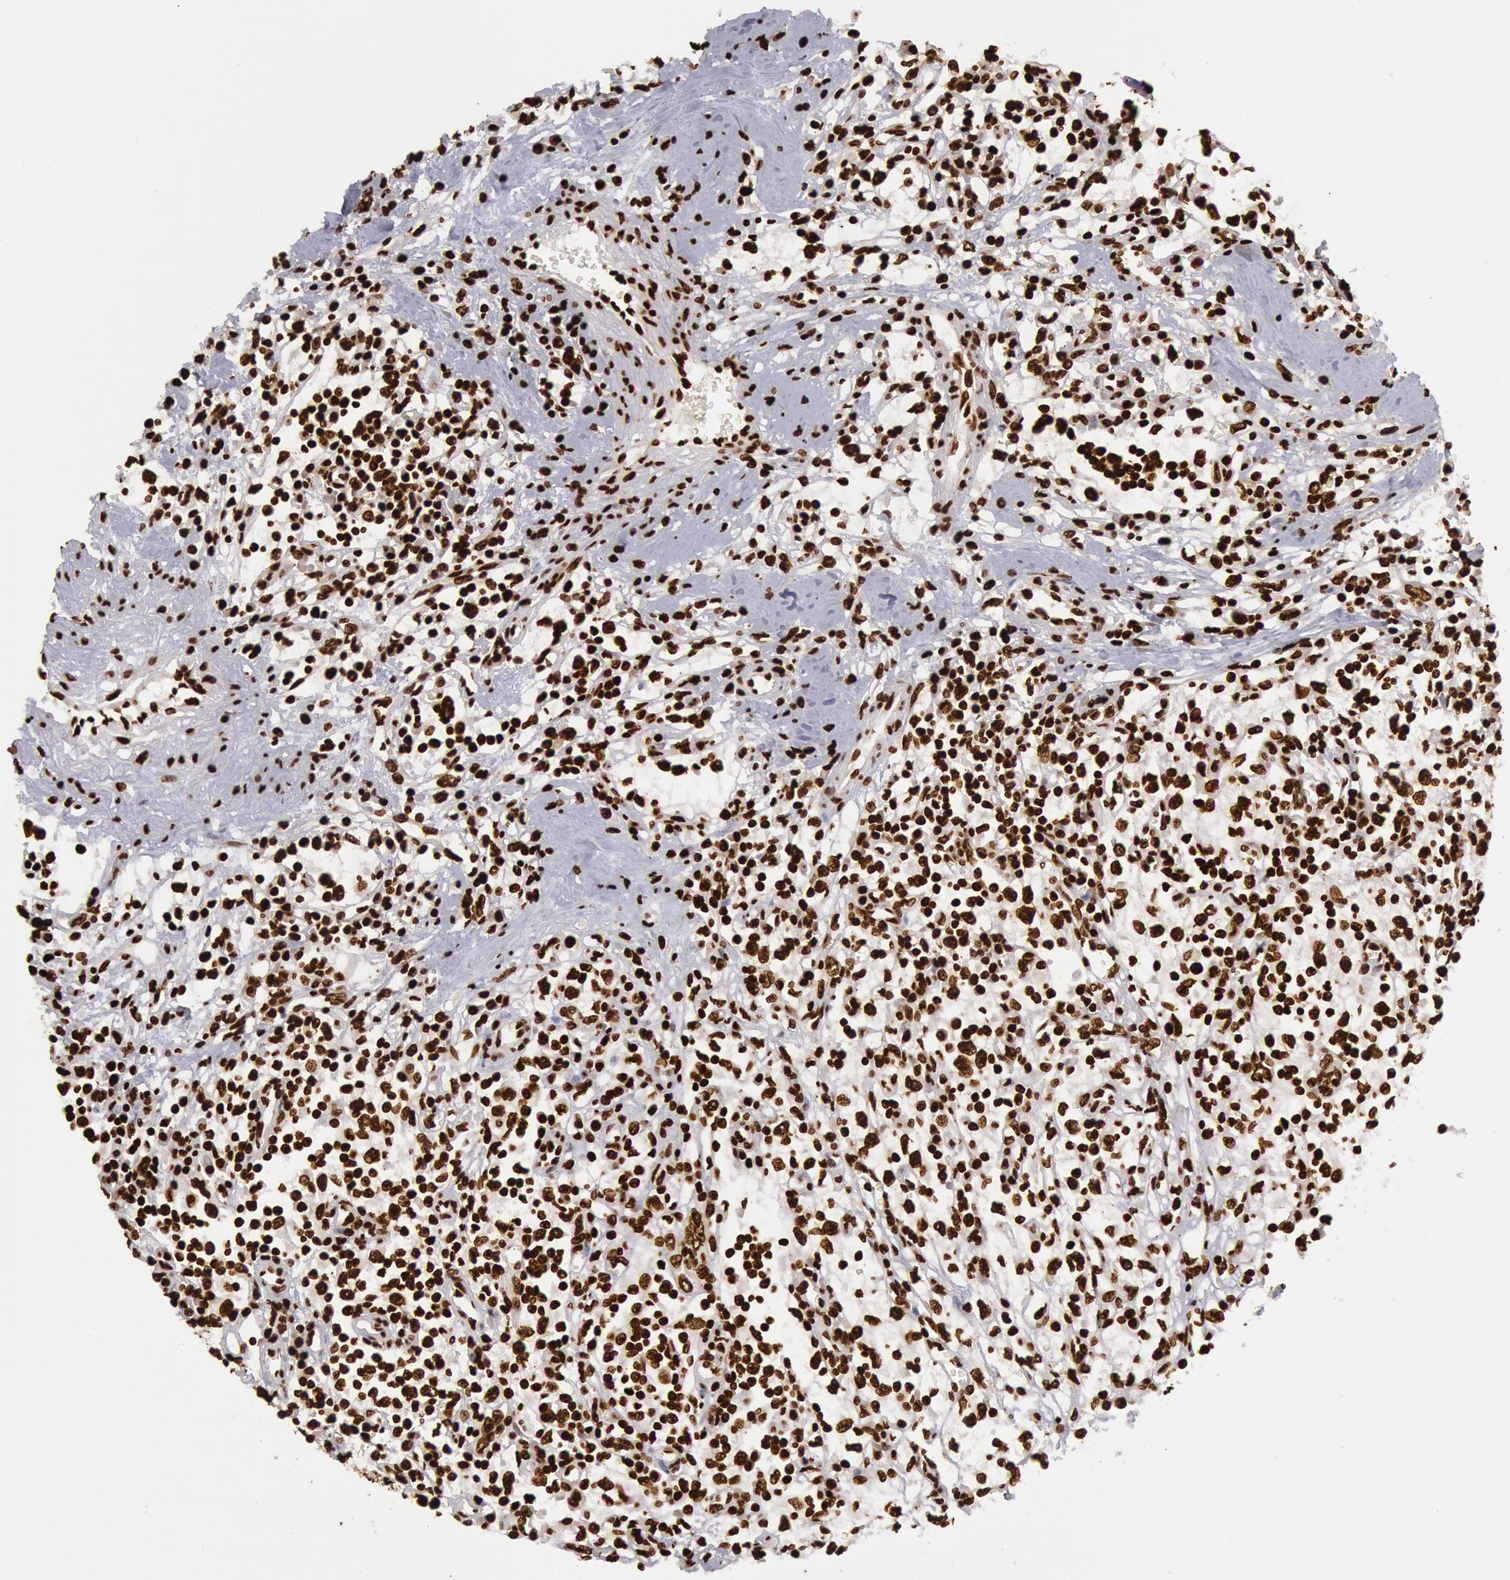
{"staining": {"intensity": "strong", "quantity": ">75%", "location": "nuclear"}, "tissue": "renal cancer", "cell_type": "Tumor cells", "image_type": "cancer", "snomed": [{"axis": "morphology", "description": "Adenocarcinoma, NOS"}, {"axis": "topography", "description": "Kidney"}], "caption": "Immunohistochemistry staining of renal cancer (adenocarcinoma), which demonstrates high levels of strong nuclear expression in about >75% of tumor cells indicating strong nuclear protein expression. The staining was performed using DAB (brown) for protein detection and nuclei were counterstained in hematoxylin (blue).", "gene": "H3-4", "patient": {"sex": "male", "age": 82}}